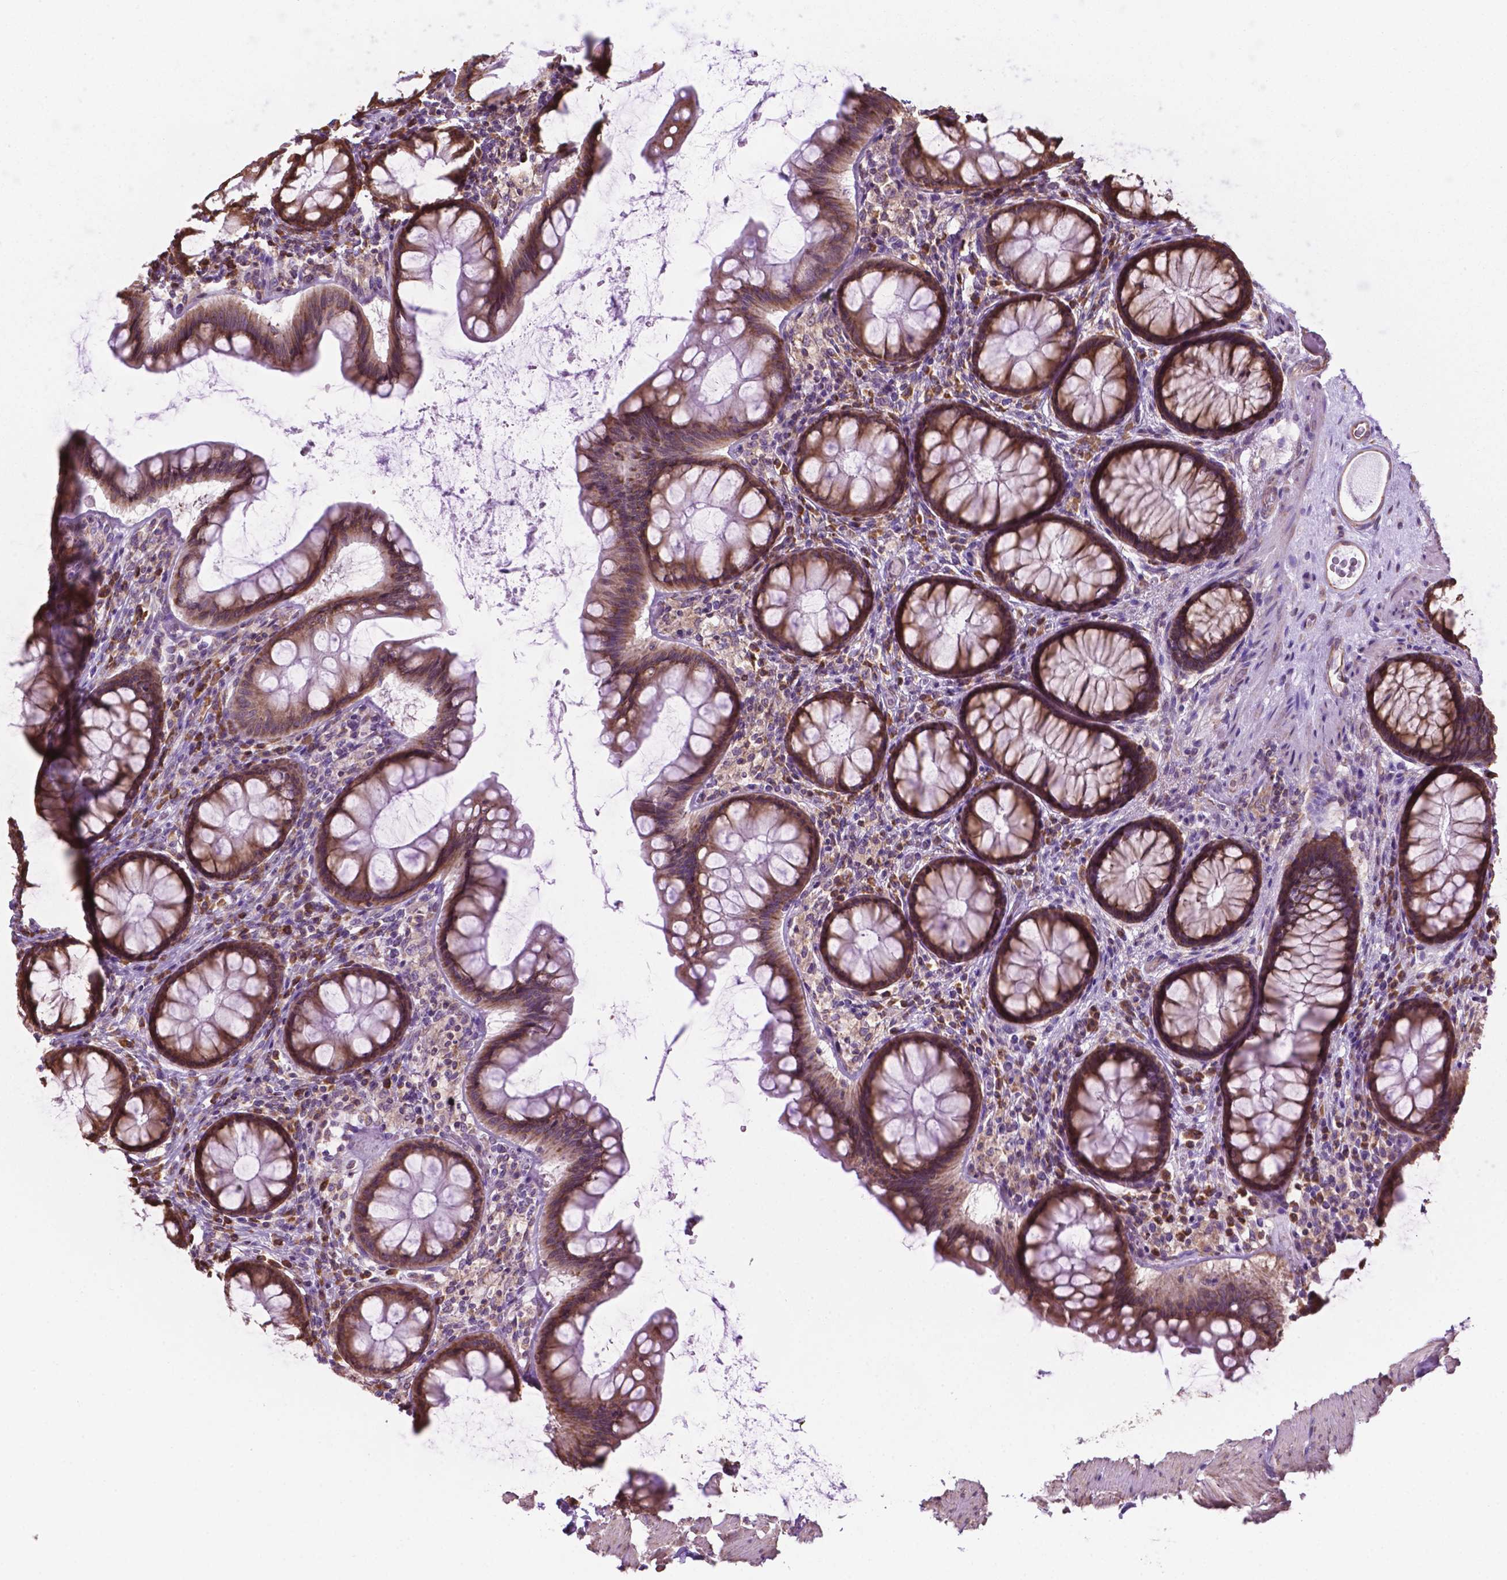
{"staining": {"intensity": "weak", "quantity": ">75%", "location": "cytoplasmic/membranous"}, "tissue": "colon", "cell_type": "Endothelial cells", "image_type": "normal", "snomed": [{"axis": "morphology", "description": "Normal tissue, NOS"}, {"axis": "topography", "description": "Colon"}], "caption": "Protein staining exhibits weak cytoplasmic/membranous staining in about >75% of endothelial cells in unremarkable colon. (DAB (3,3'-diaminobenzidine) = brown stain, brightfield microscopy at high magnification).", "gene": "RPL29", "patient": {"sex": "female", "age": 65}}